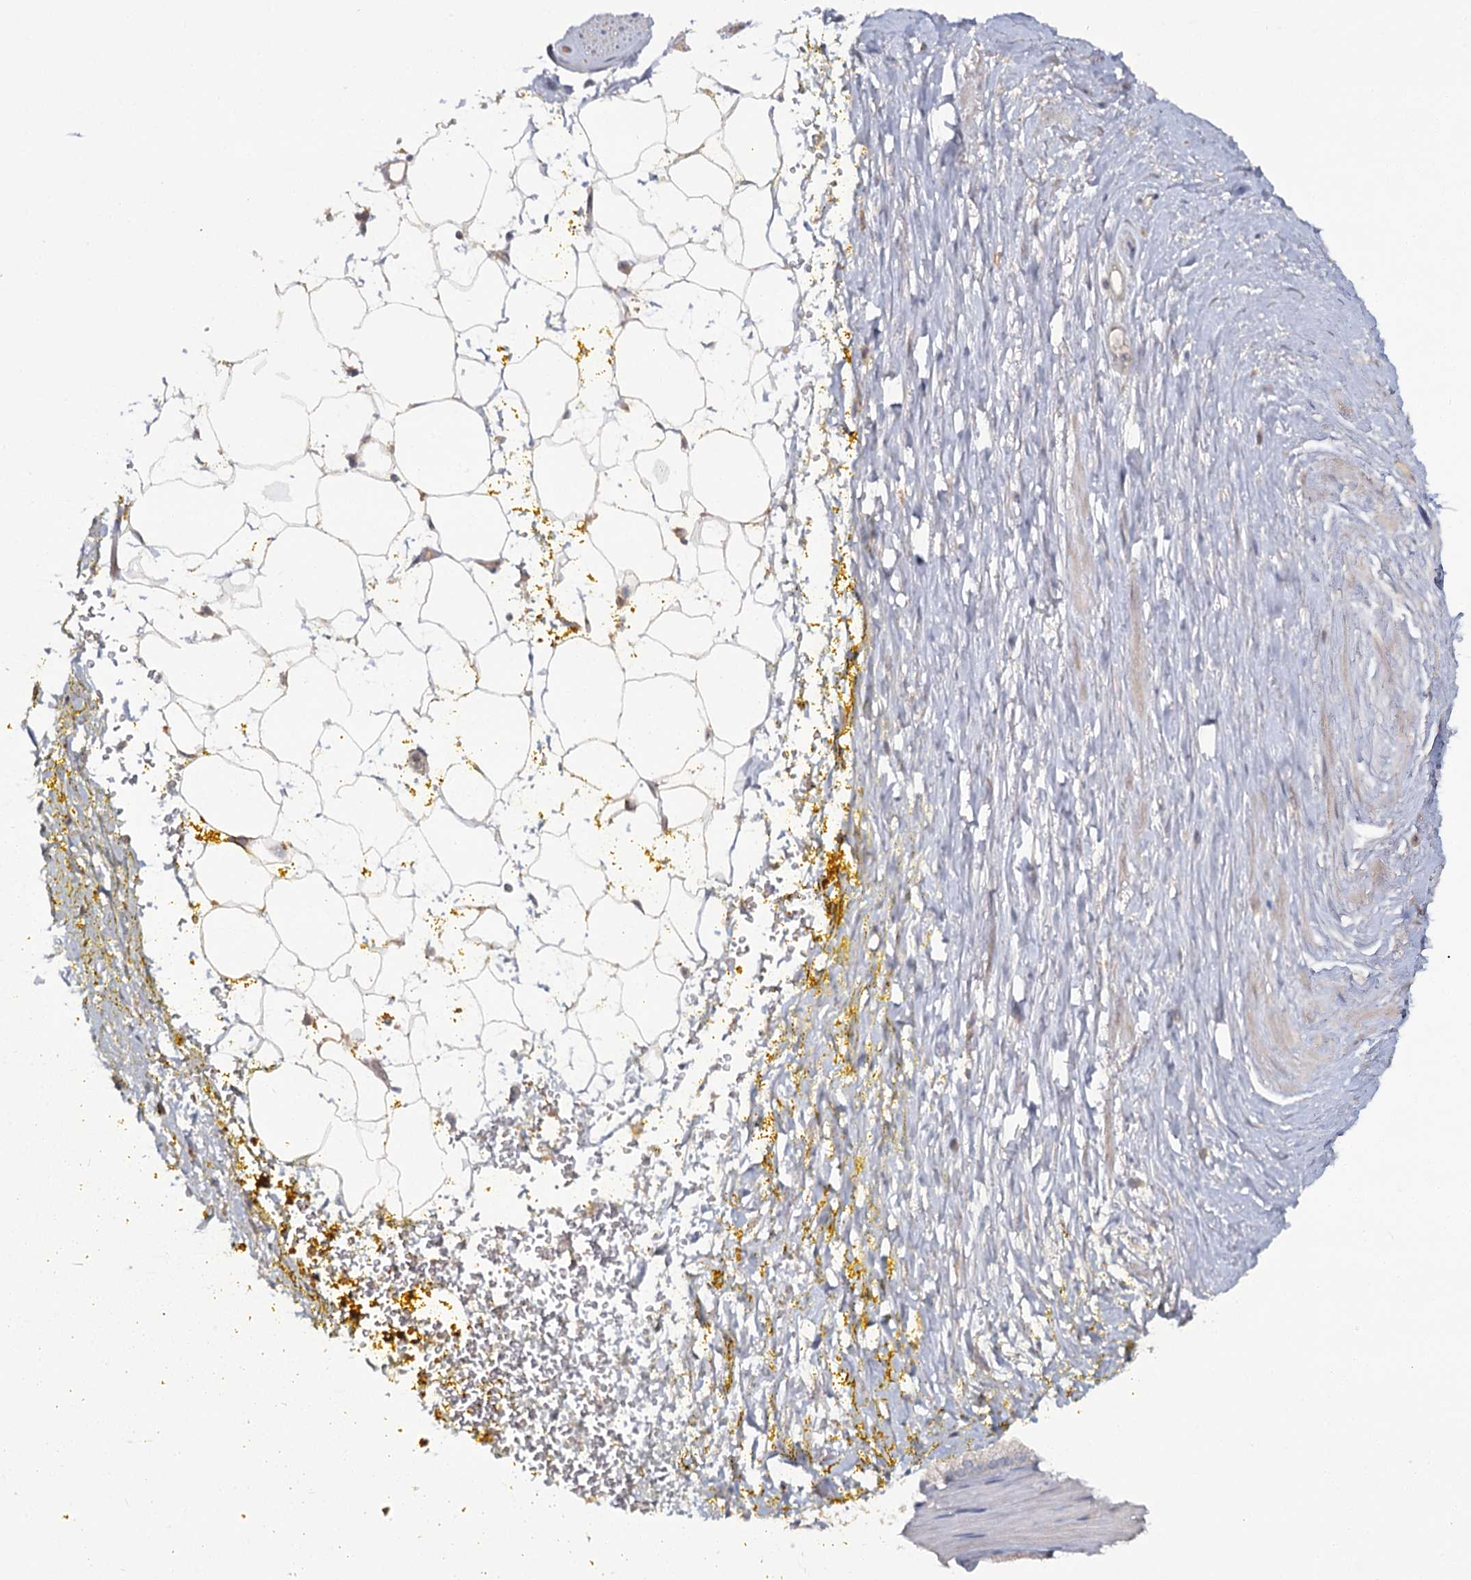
{"staining": {"intensity": "negative", "quantity": "none", "location": "none"}, "tissue": "adipose tissue", "cell_type": "Adipocytes", "image_type": "normal", "snomed": [{"axis": "morphology", "description": "Normal tissue, NOS"}, {"axis": "morphology", "description": "Adenocarcinoma, Low grade"}, {"axis": "topography", "description": "Prostate"}, {"axis": "topography", "description": "Peripheral nerve tissue"}], "caption": "IHC of normal human adipose tissue reveals no staining in adipocytes. Nuclei are stained in blue.", "gene": "ANGPTL5", "patient": {"sex": "male", "age": 63}}